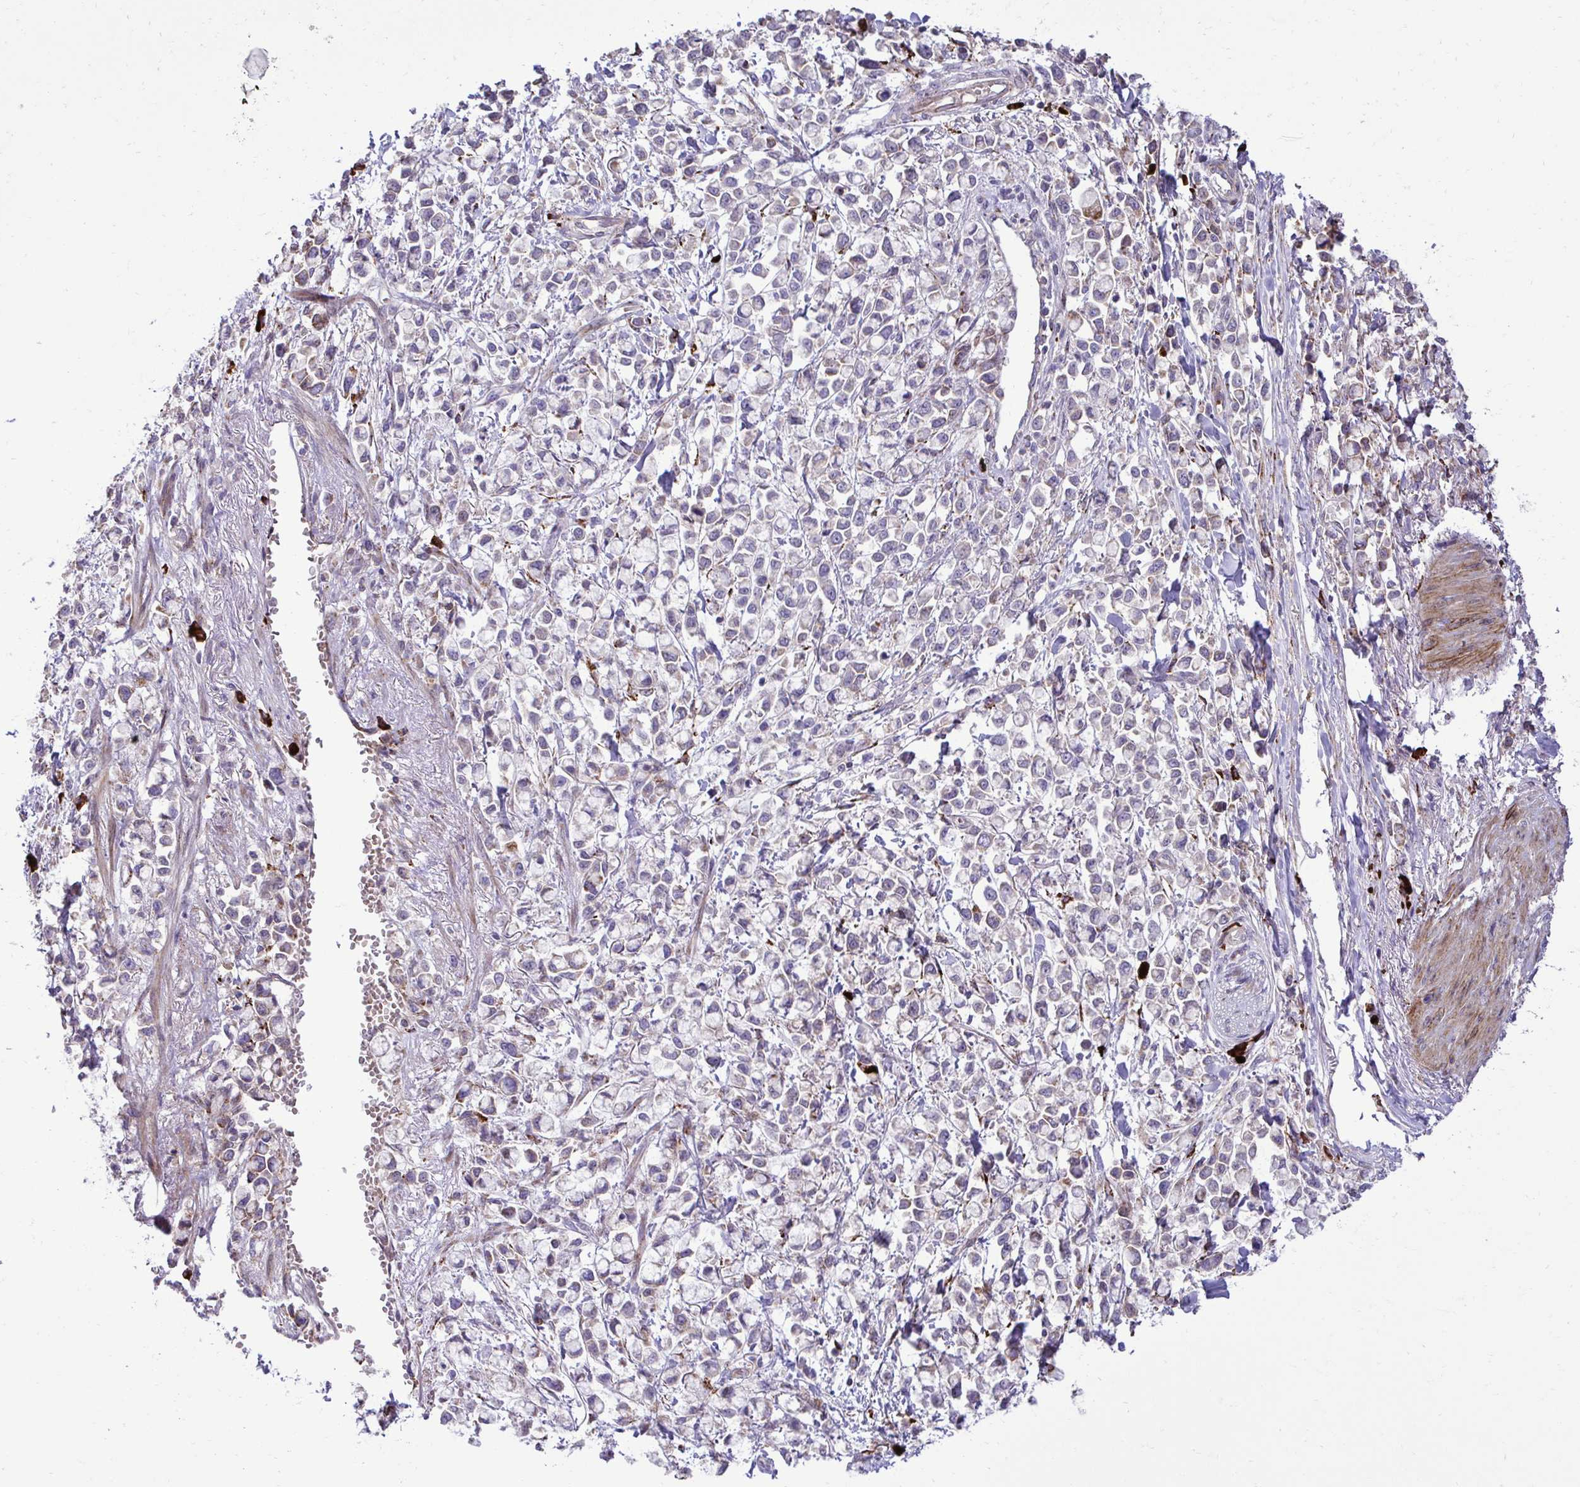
{"staining": {"intensity": "negative", "quantity": "none", "location": "none"}, "tissue": "stomach cancer", "cell_type": "Tumor cells", "image_type": "cancer", "snomed": [{"axis": "morphology", "description": "Adenocarcinoma, NOS"}, {"axis": "topography", "description": "Stomach"}], "caption": "Adenocarcinoma (stomach) was stained to show a protein in brown. There is no significant staining in tumor cells. (DAB (3,3'-diaminobenzidine) immunohistochemistry with hematoxylin counter stain).", "gene": "LIMS1", "patient": {"sex": "female", "age": 81}}